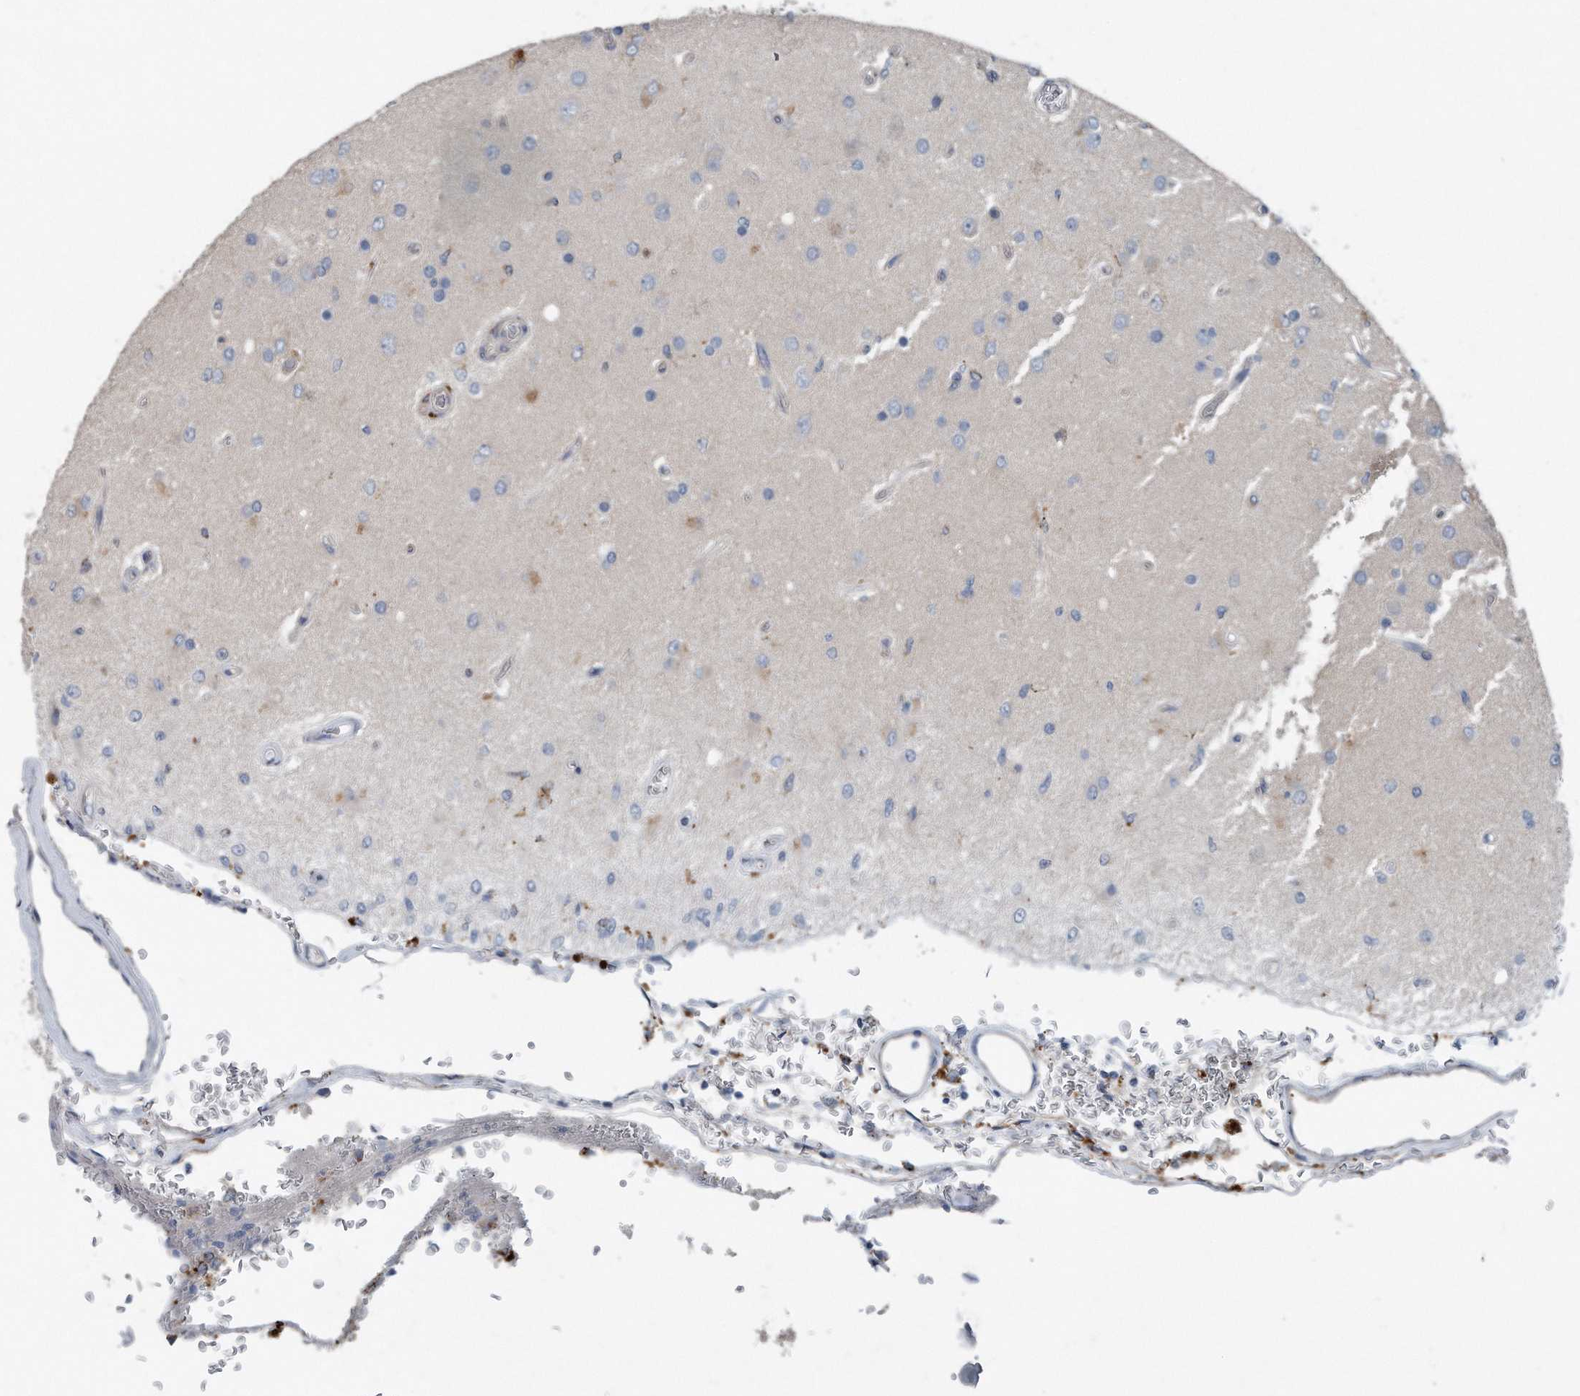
{"staining": {"intensity": "negative", "quantity": "none", "location": "none"}, "tissue": "glioma", "cell_type": "Tumor cells", "image_type": "cancer", "snomed": [{"axis": "morphology", "description": "Normal tissue, NOS"}, {"axis": "morphology", "description": "Glioma, malignant, High grade"}, {"axis": "topography", "description": "Cerebral cortex"}], "caption": "This is an IHC micrograph of glioma. There is no expression in tumor cells.", "gene": "ZNF772", "patient": {"sex": "male", "age": 77}}